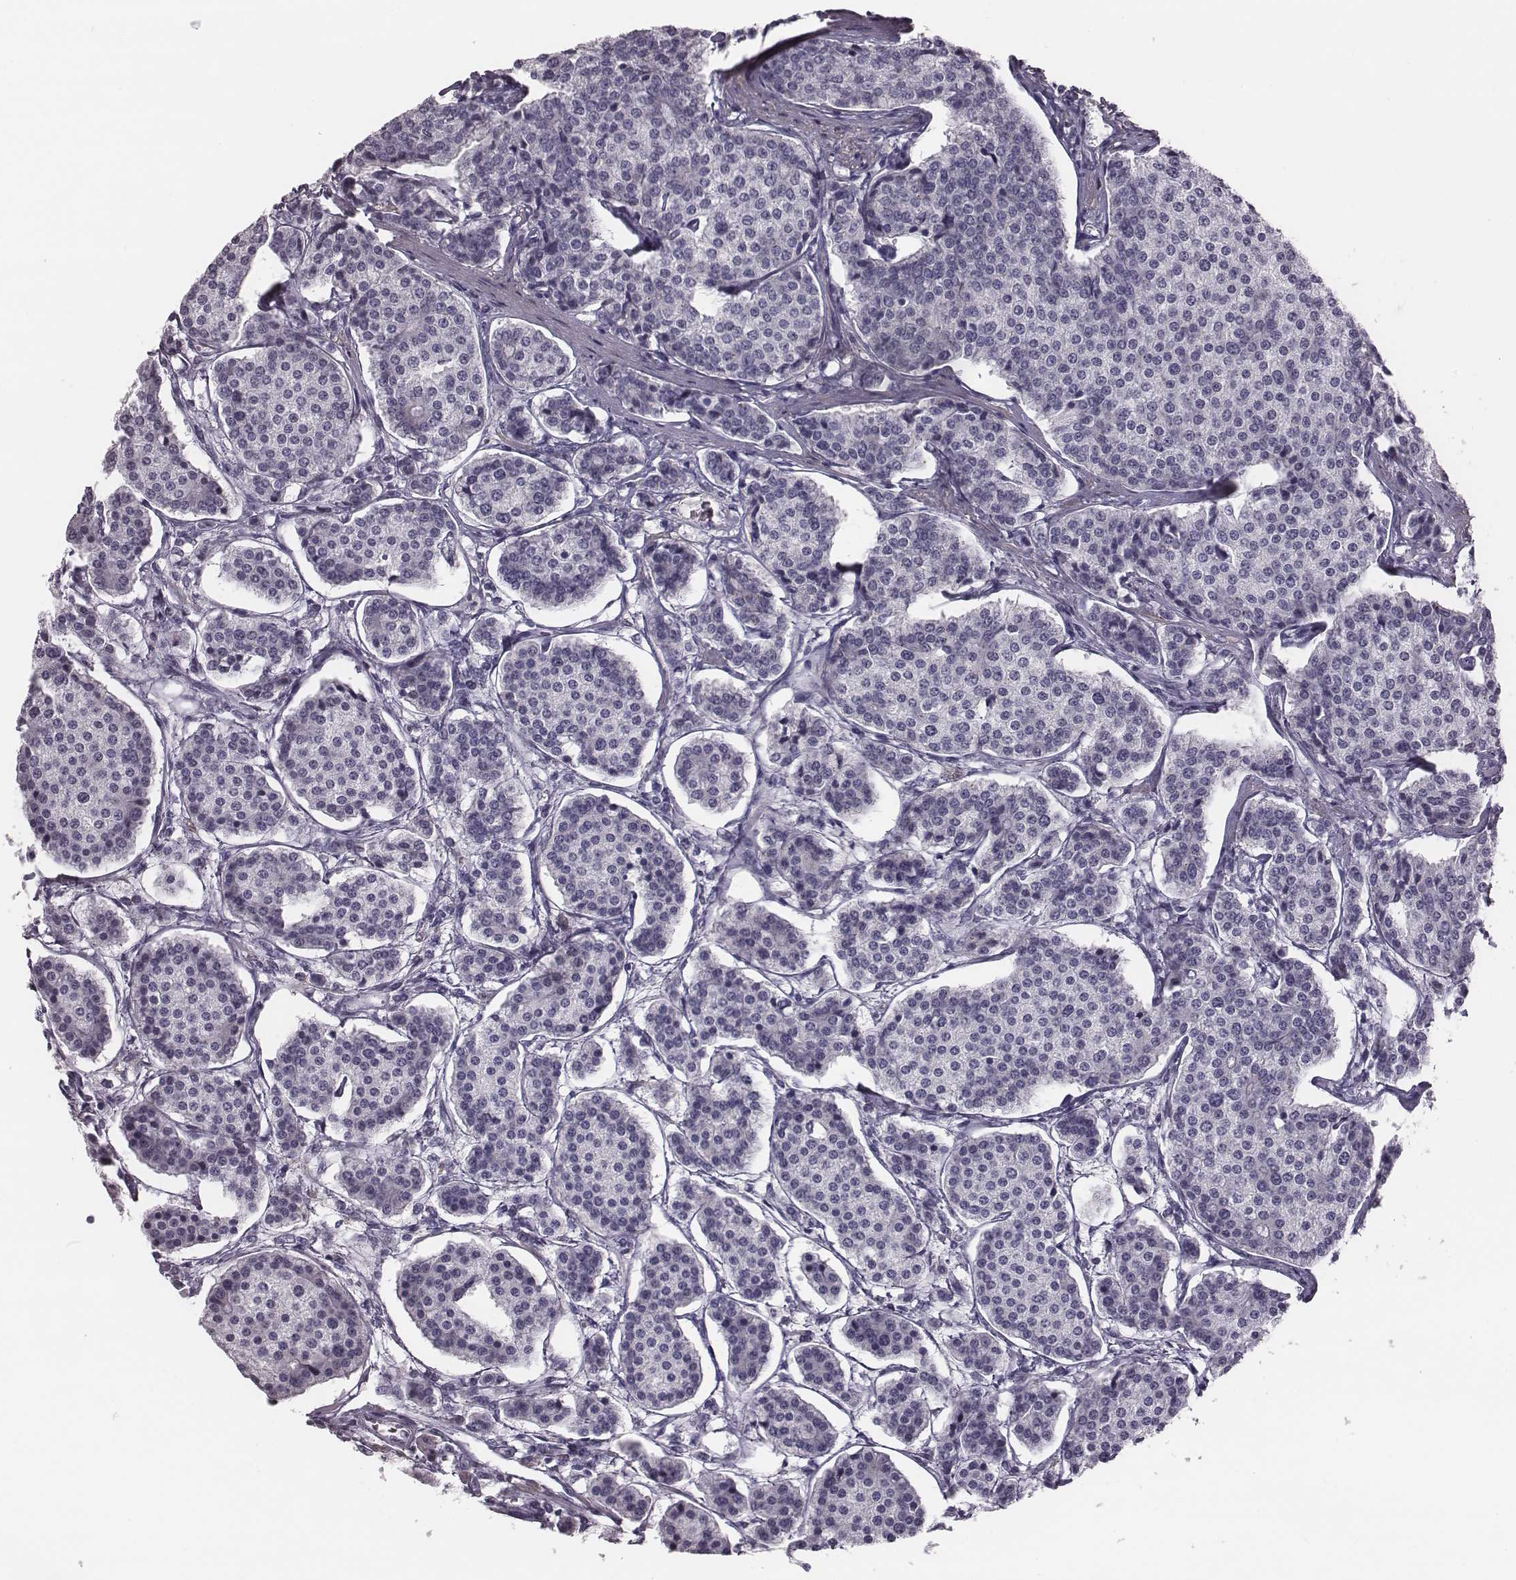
{"staining": {"intensity": "negative", "quantity": "none", "location": "none"}, "tissue": "carcinoid", "cell_type": "Tumor cells", "image_type": "cancer", "snomed": [{"axis": "morphology", "description": "Carcinoid, malignant, NOS"}, {"axis": "topography", "description": "Small intestine"}], "caption": "A high-resolution histopathology image shows immunohistochemistry staining of carcinoid (malignant), which exhibits no significant expression in tumor cells.", "gene": "CRISP1", "patient": {"sex": "female", "age": 65}}